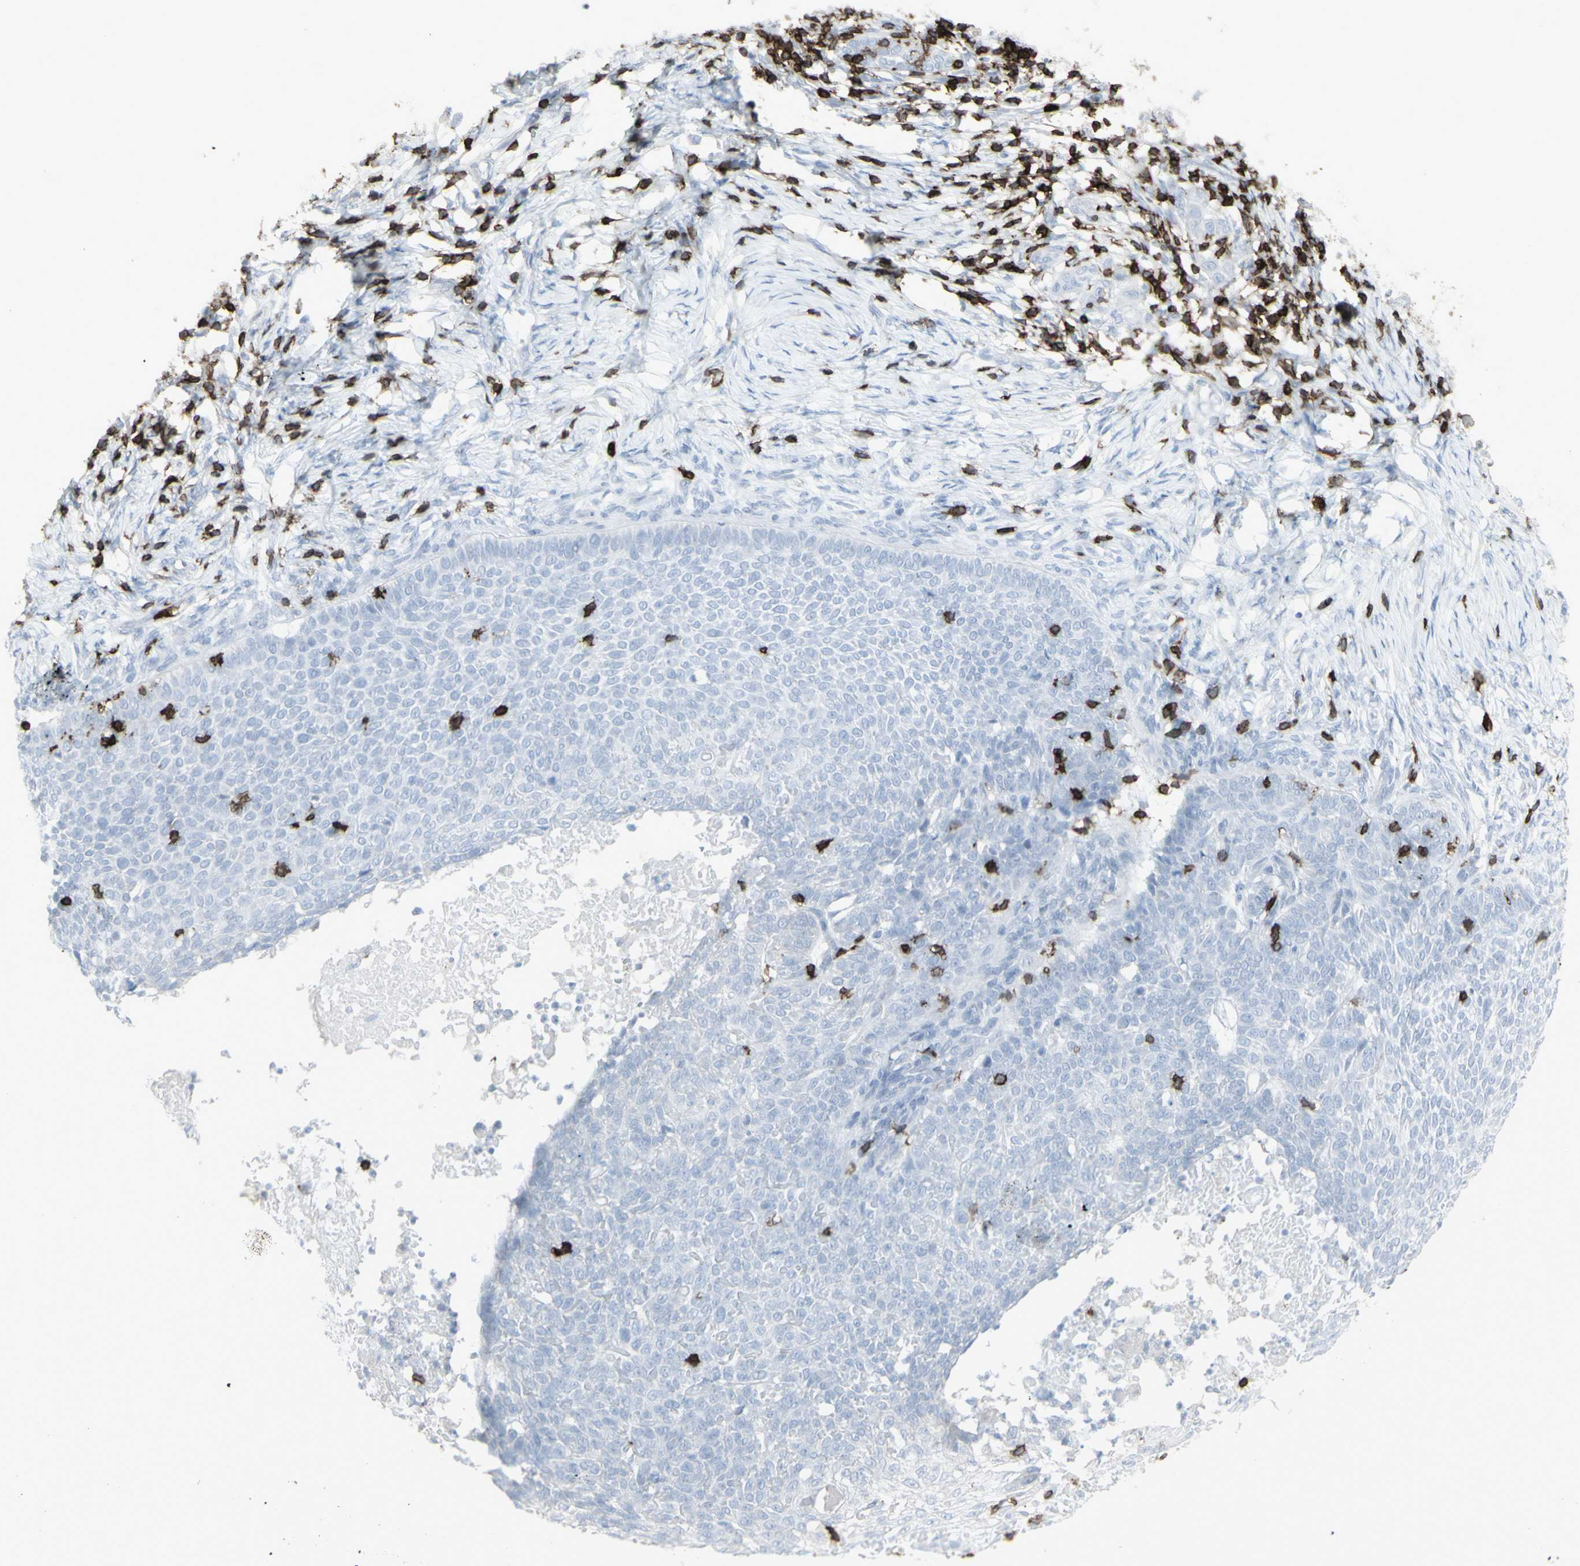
{"staining": {"intensity": "negative", "quantity": "none", "location": "none"}, "tissue": "skin cancer", "cell_type": "Tumor cells", "image_type": "cancer", "snomed": [{"axis": "morphology", "description": "Normal tissue, NOS"}, {"axis": "morphology", "description": "Basal cell carcinoma"}, {"axis": "topography", "description": "Skin"}], "caption": "Tumor cells are negative for brown protein staining in skin cancer (basal cell carcinoma). (DAB immunohistochemistry with hematoxylin counter stain).", "gene": "CD247", "patient": {"sex": "male", "age": 87}}